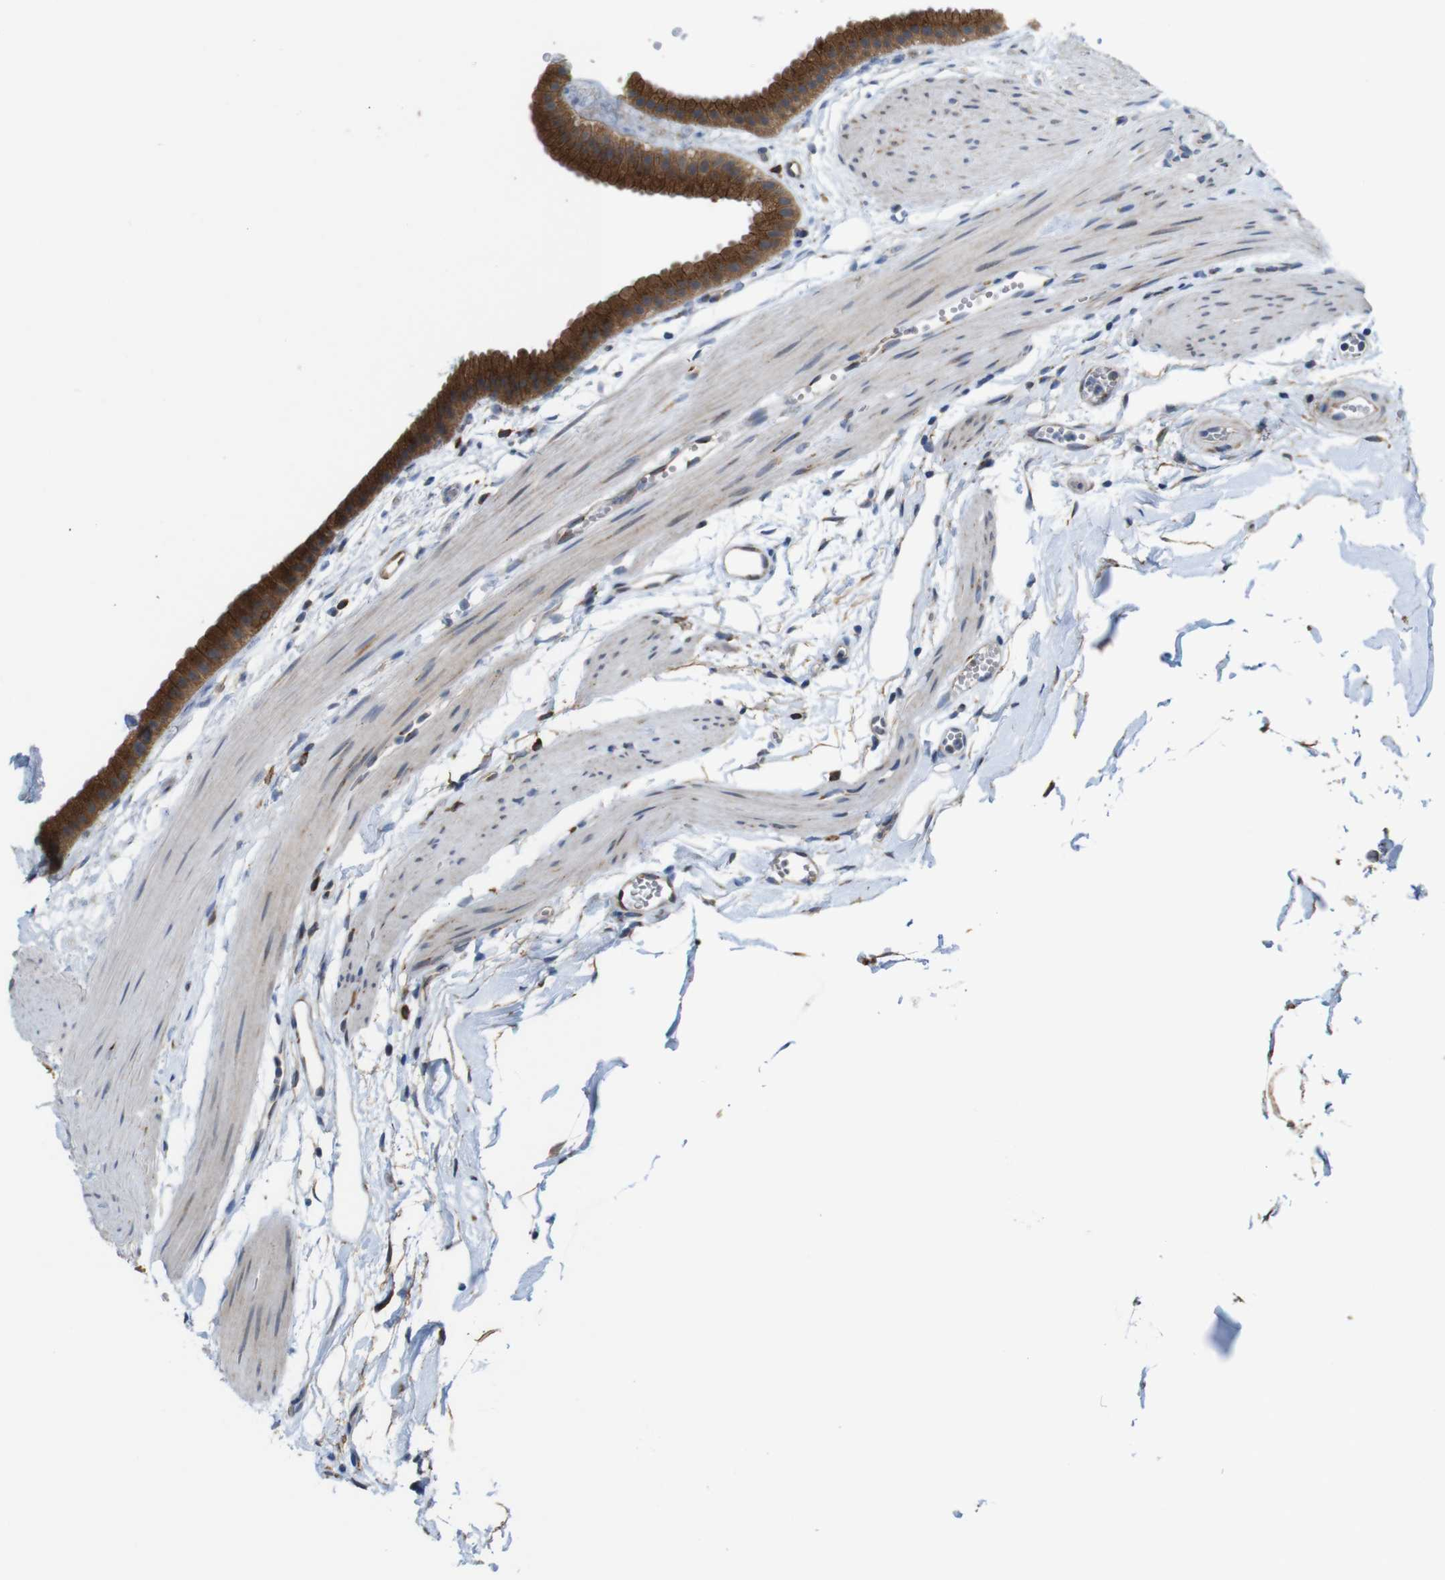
{"staining": {"intensity": "strong", "quantity": ">75%", "location": "cytoplasmic/membranous"}, "tissue": "gallbladder", "cell_type": "Glandular cells", "image_type": "normal", "snomed": [{"axis": "morphology", "description": "Normal tissue, NOS"}, {"axis": "topography", "description": "Gallbladder"}], "caption": "Human gallbladder stained with a brown dye exhibits strong cytoplasmic/membranous positive staining in about >75% of glandular cells.", "gene": "EFCAB14", "patient": {"sex": "female", "age": 64}}